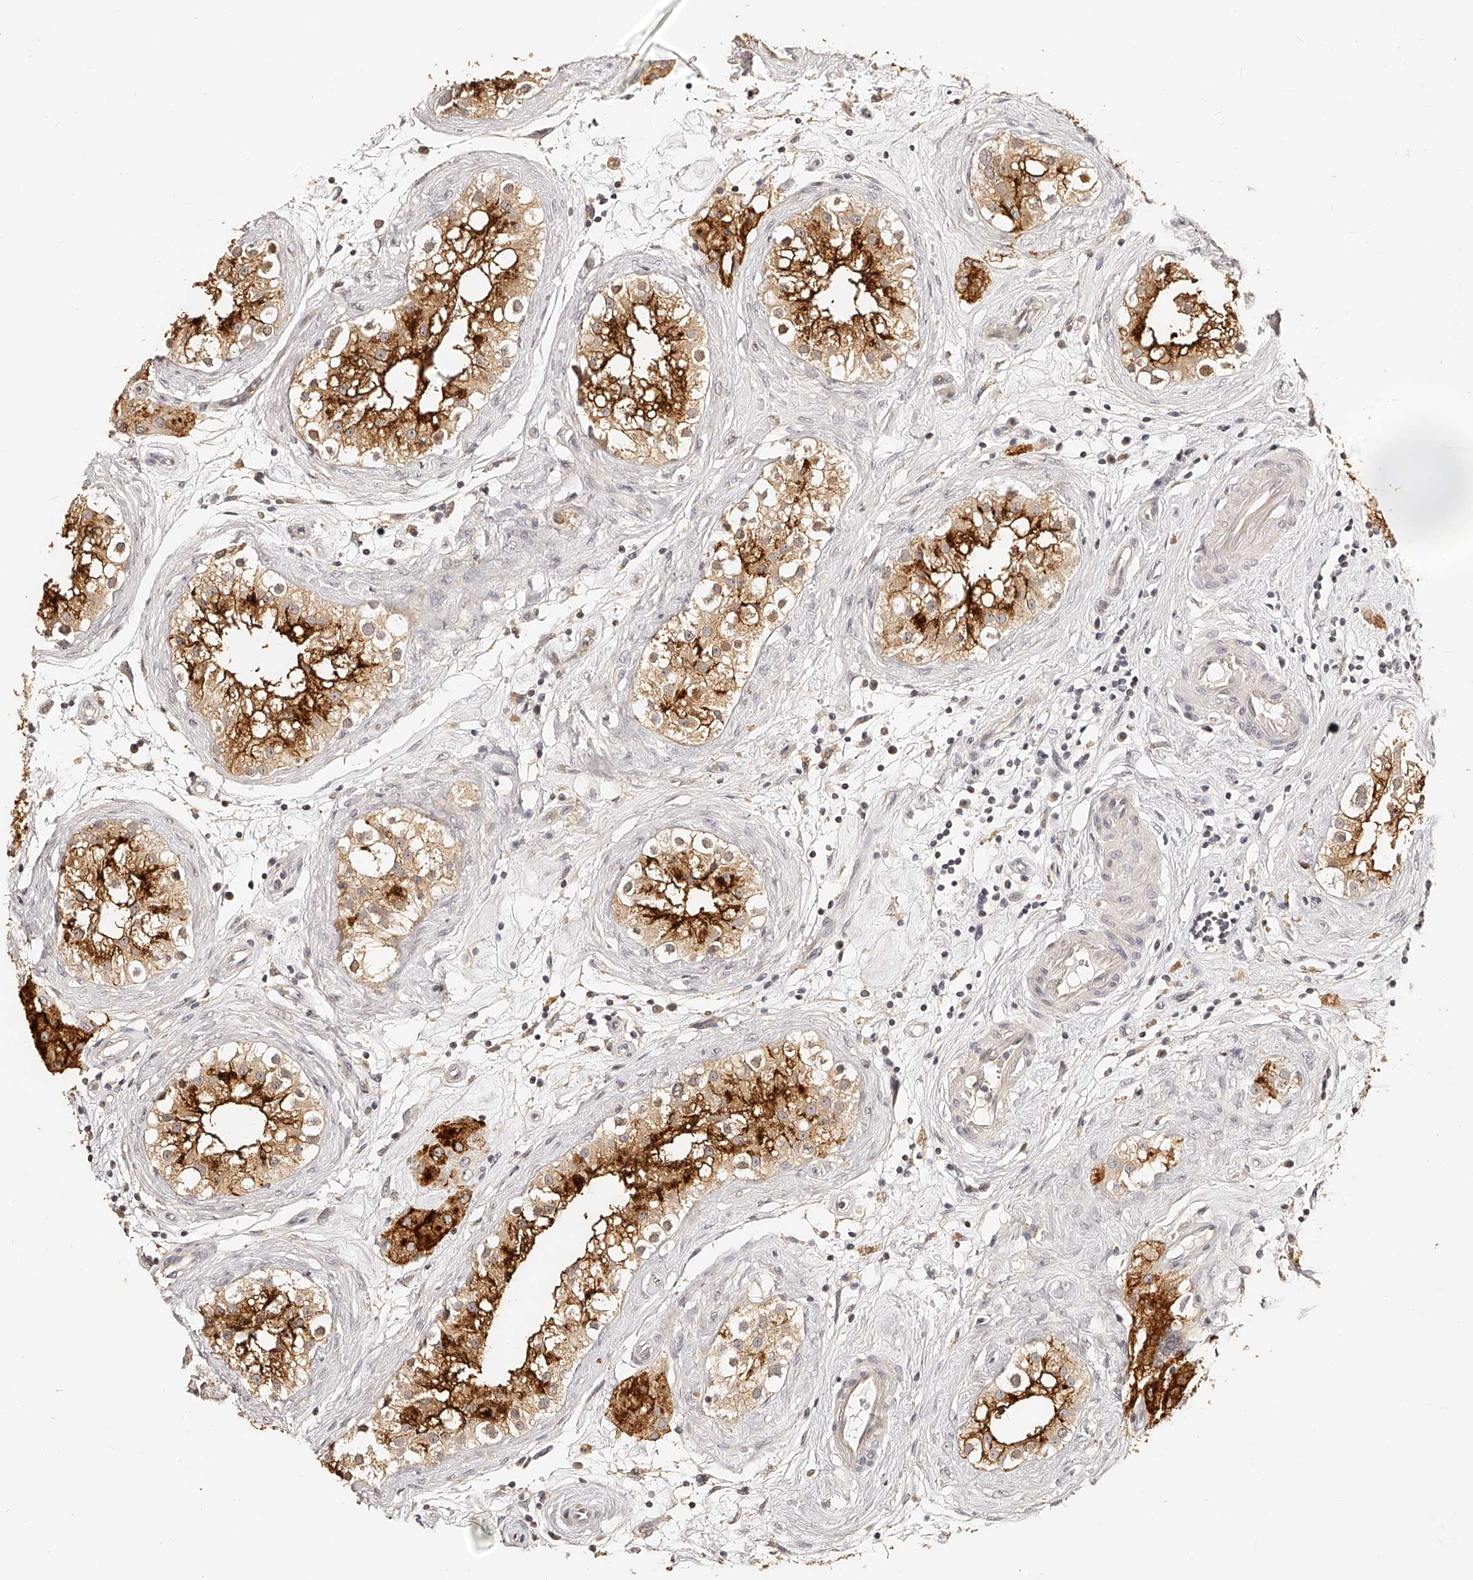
{"staining": {"intensity": "strong", "quantity": ">75%", "location": "cytoplasmic/membranous"}, "tissue": "testis", "cell_type": "Cells in seminiferous ducts", "image_type": "normal", "snomed": [{"axis": "morphology", "description": "Normal tissue, NOS"}, {"axis": "topography", "description": "Testis"}], "caption": "Immunohistochemistry (IHC) (DAB) staining of normal human testis reveals strong cytoplasmic/membranous protein positivity in about >75% of cells in seminiferous ducts. The staining was performed using DAB to visualize the protein expression in brown, while the nuclei were stained in blue with hematoxylin (Magnification: 20x).", "gene": "ZNF789", "patient": {"sex": "male", "age": 84}}